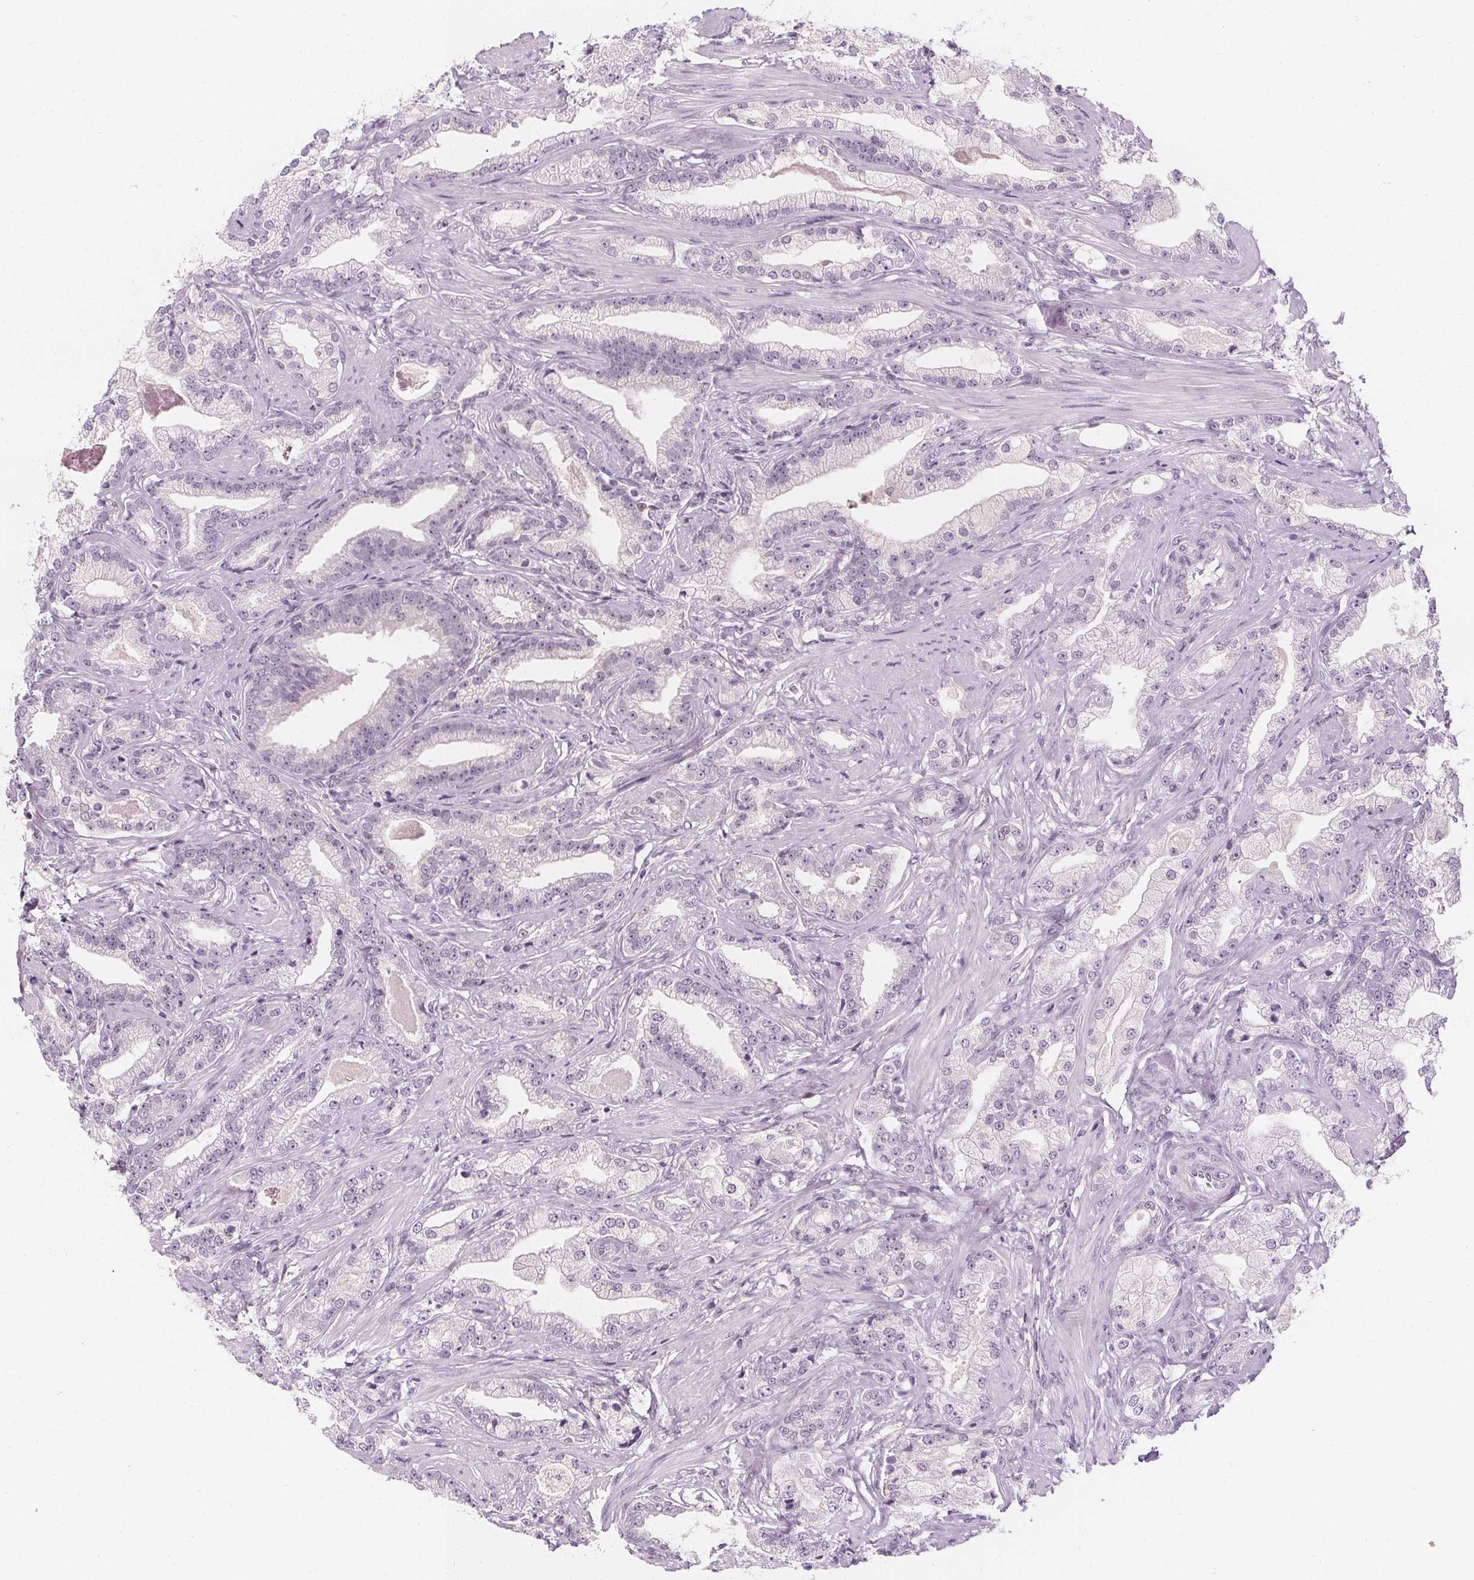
{"staining": {"intensity": "negative", "quantity": "none", "location": "none"}, "tissue": "prostate cancer", "cell_type": "Tumor cells", "image_type": "cancer", "snomed": [{"axis": "morphology", "description": "Adenocarcinoma, Low grade"}, {"axis": "topography", "description": "Prostate"}], "caption": "Tumor cells are negative for brown protein staining in prostate adenocarcinoma (low-grade).", "gene": "UGP2", "patient": {"sex": "male", "age": 61}}